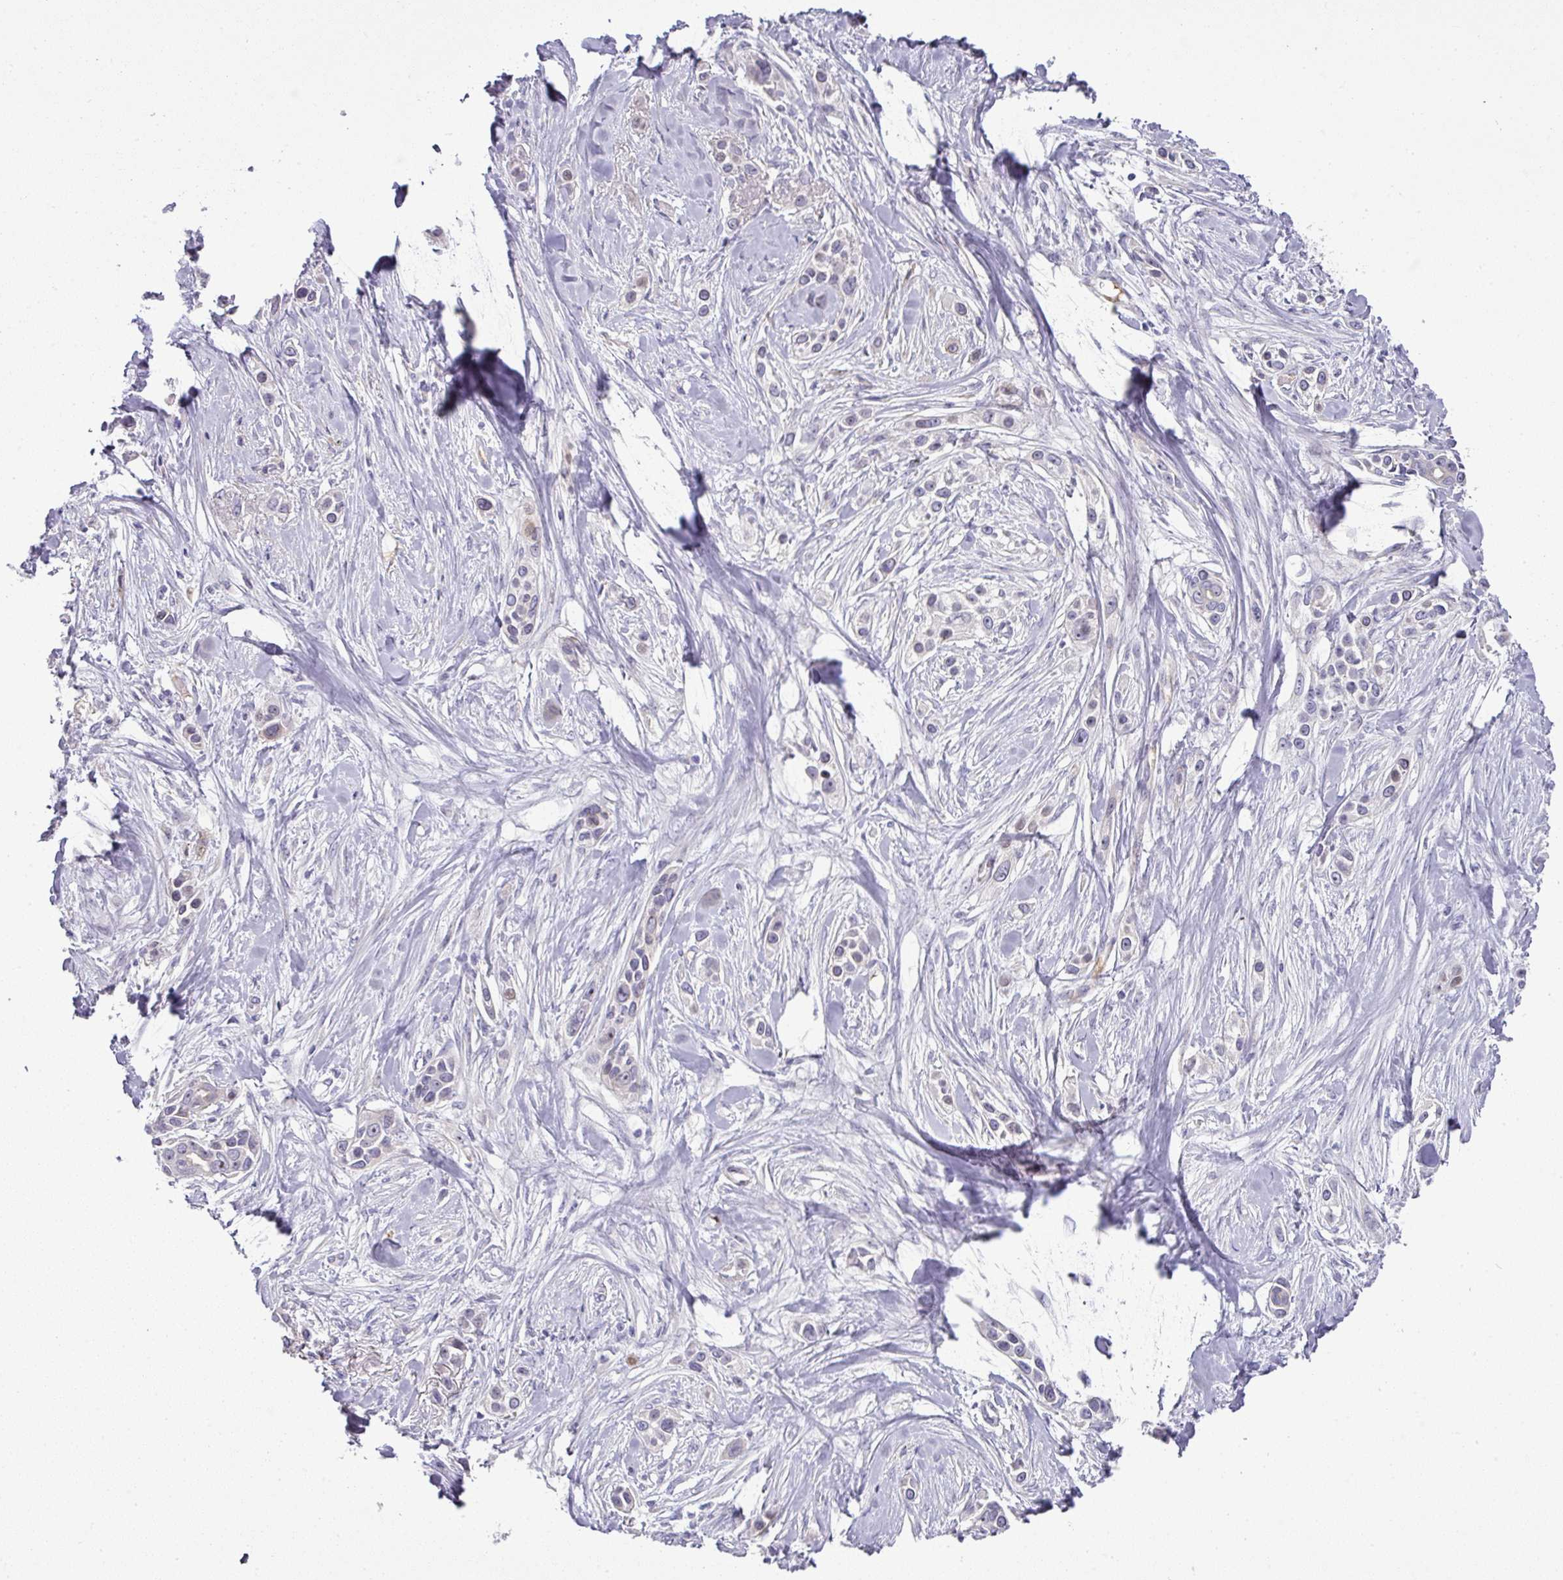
{"staining": {"intensity": "negative", "quantity": "none", "location": "none"}, "tissue": "skin cancer", "cell_type": "Tumor cells", "image_type": "cancer", "snomed": [{"axis": "morphology", "description": "Squamous cell carcinoma, NOS"}, {"axis": "topography", "description": "Skin"}], "caption": "IHC histopathology image of skin cancer stained for a protein (brown), which demonstrates no staining in tumor cells. Nuclei are stained in blue.", "gene": "ATP6V1F", "patient": {"sex": "female", "age": 69}}